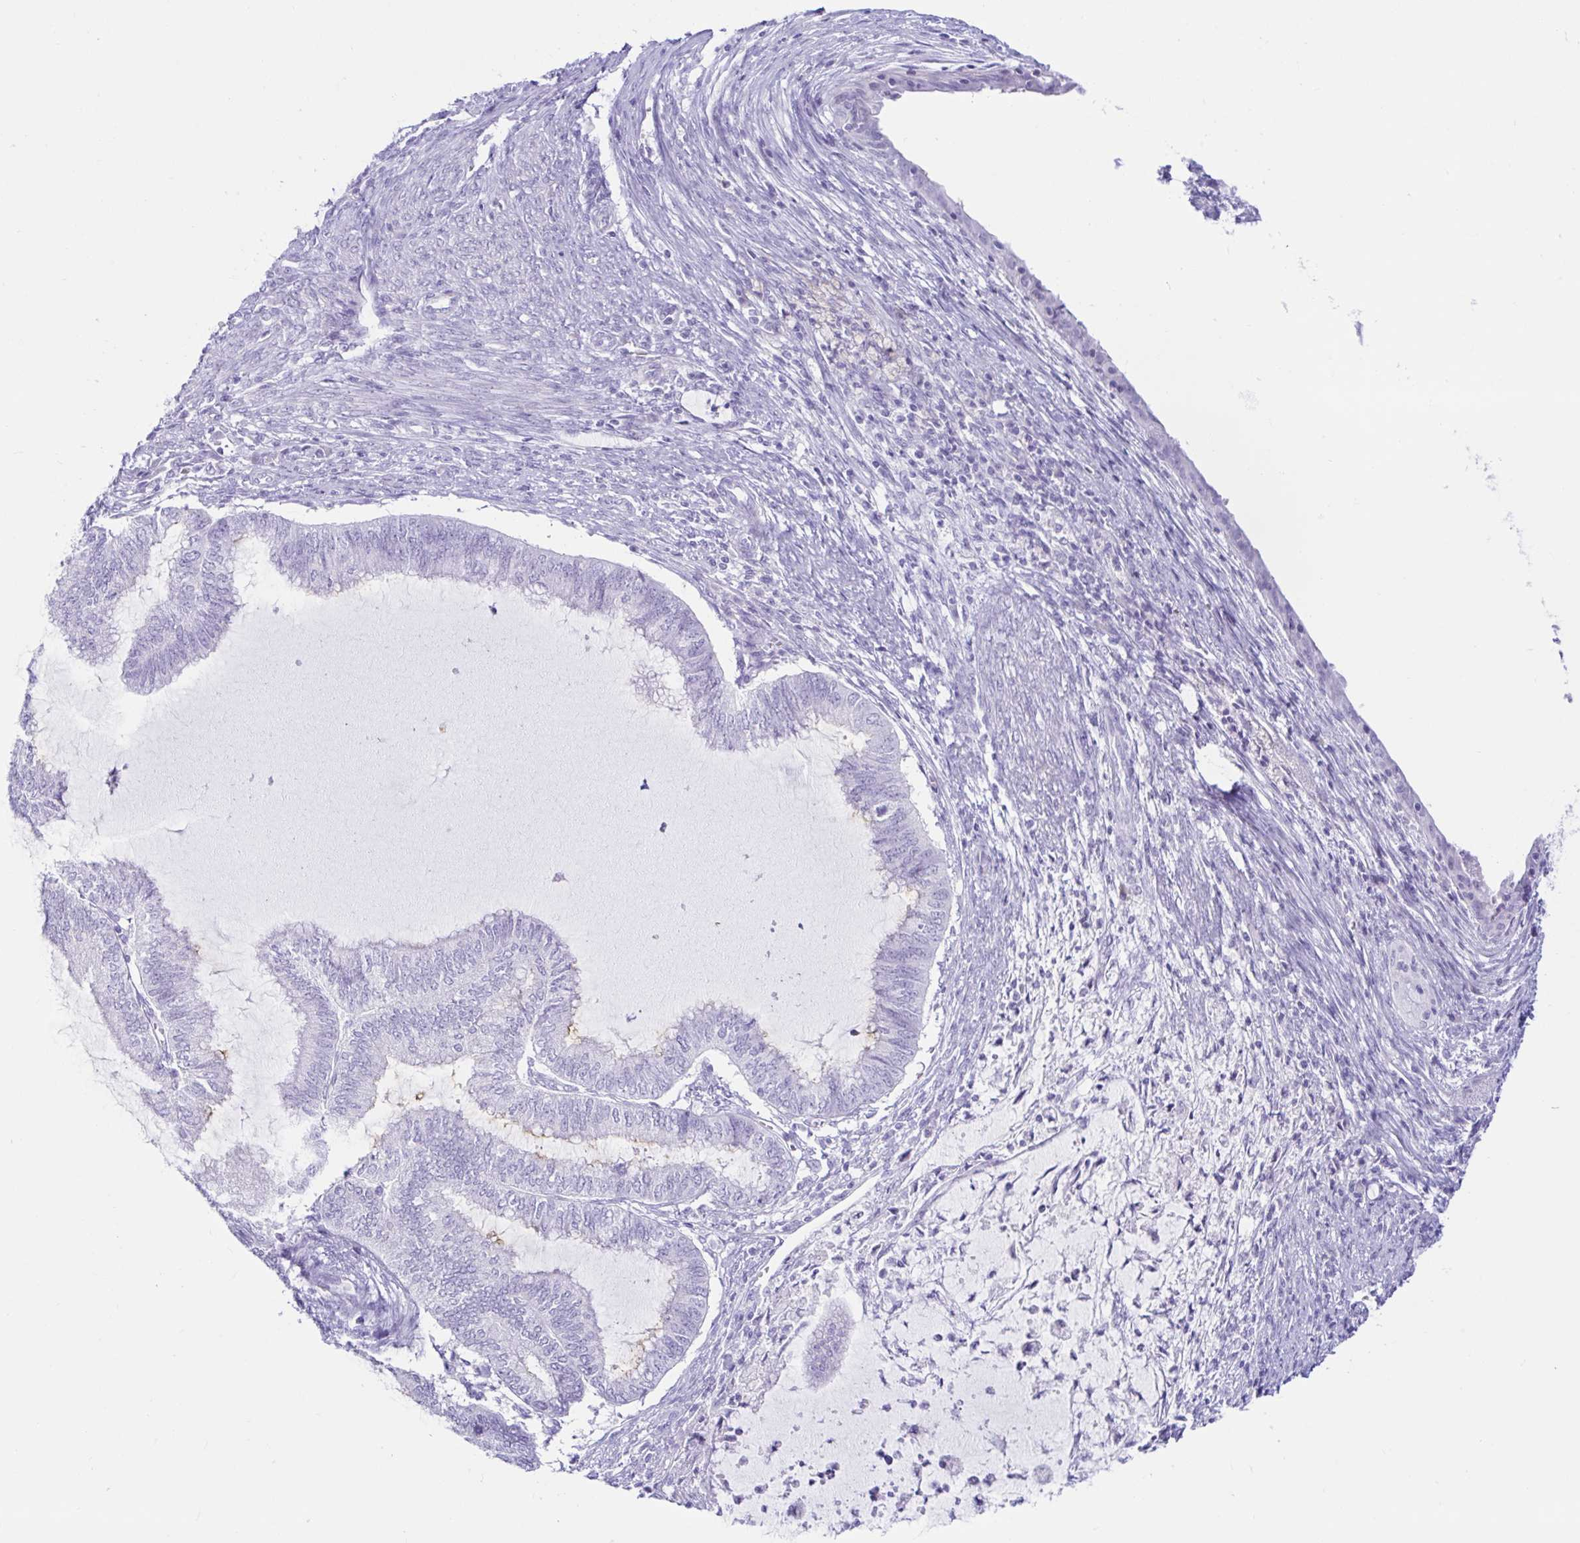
{"staining": {"intensity": "negative", "quantity": "none", "location": "none"}, "tissue": "endometrial cancer", "cell_type": "Tumor cells", "image_type": "cancer", "snomed": [{"axis": "morphology", "description": "Adenocarcinoma, NOS"}, {"axis": "topography", "description": "Endometrium"}], "caption": "Human endometrial cancer stained for a protein using immunohistochemistry shows no staining in tumor cells.", "gene": "BEST1", "patient": {"sex": "female", "age": 79}}